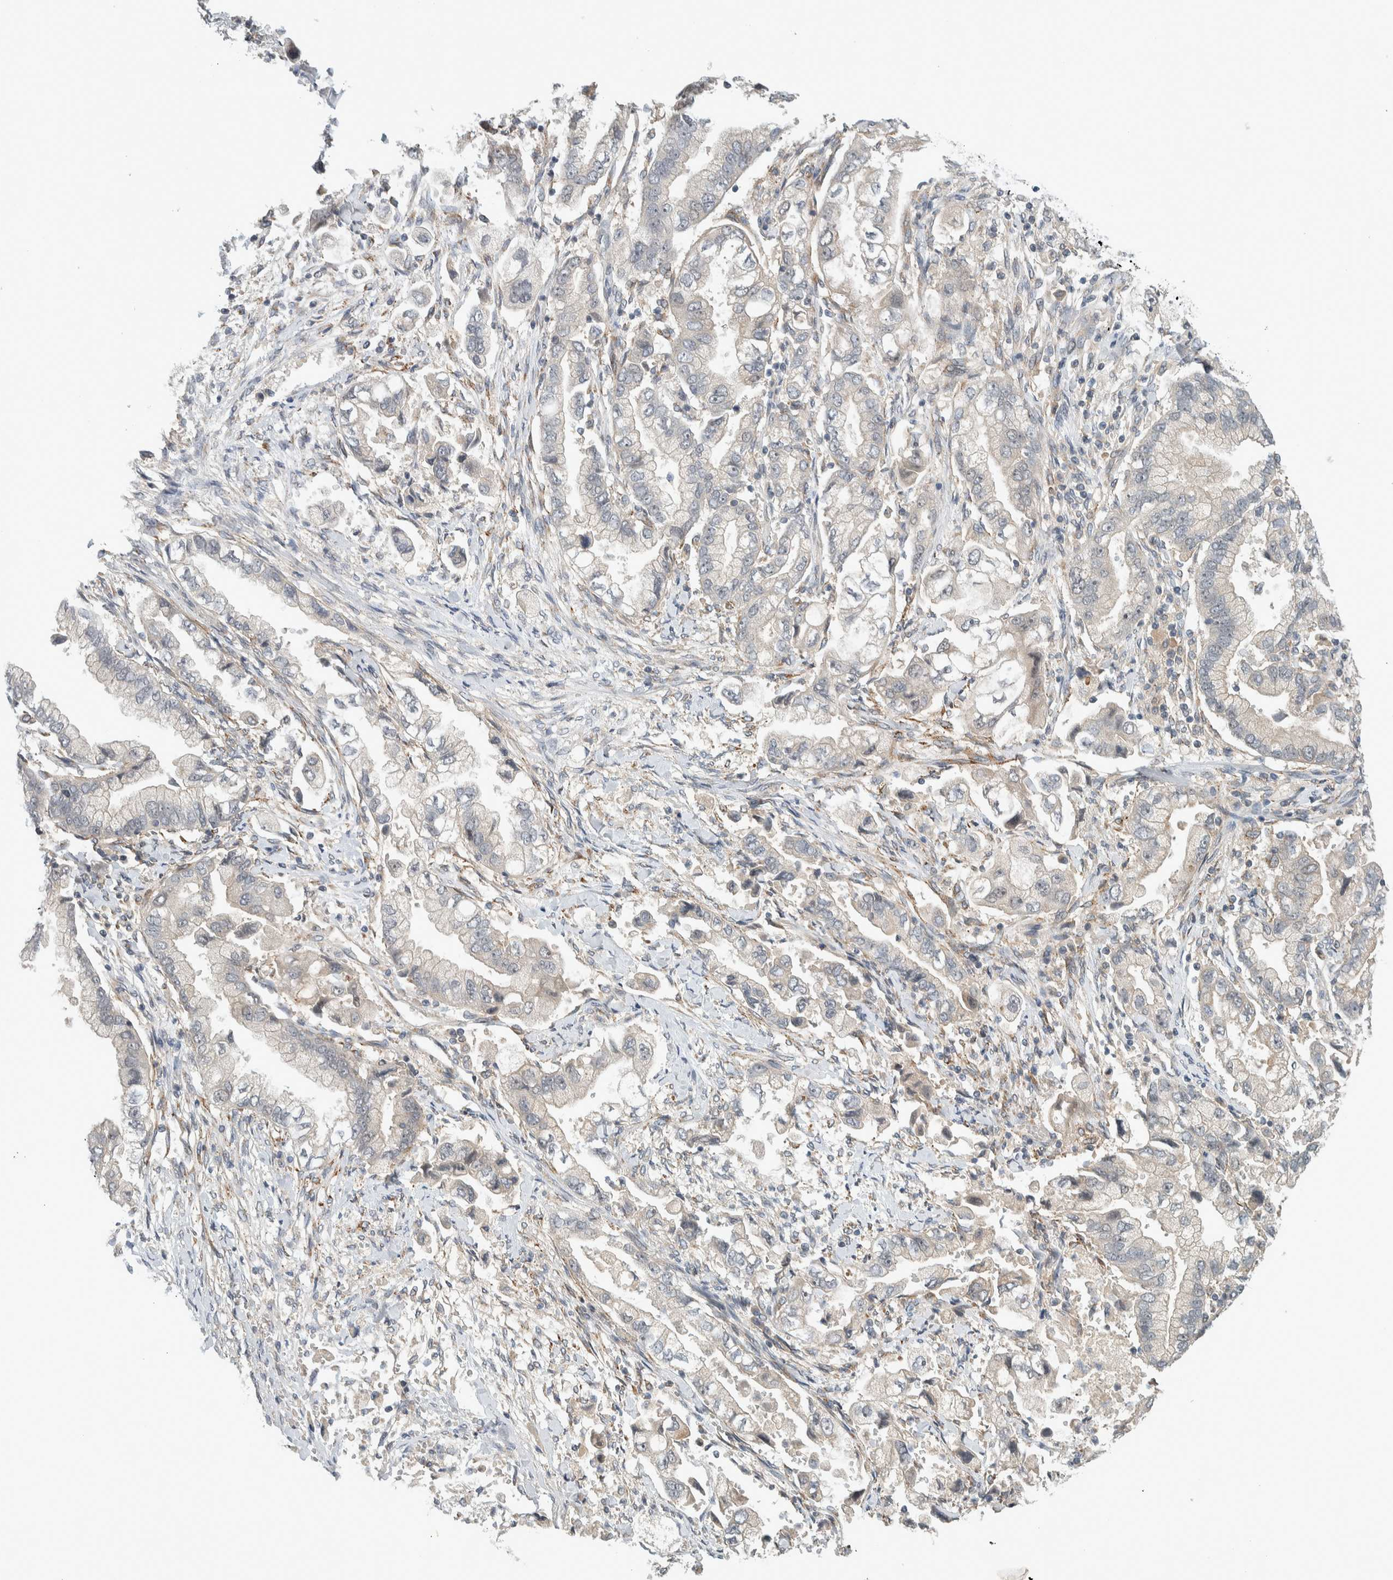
{"staining": {"intensity": "negative", "quantity": "none", "location": "none"}, "tissue": "stomach cancer", "cell_type": "Tumor cells", "image_type": "cancer", "snomed": [{"axis": "morphology", "description": "Normal tissue, NOS"}, {"axis": "morphology", "description": "Adenocarcinoma, NOS"}, {"axis": "topography", "description": "Stomach"}], "caption": "Tumor cells show no significant expression in stomach cancer (adenocarcinoma).", "gene": "MPRIP", "patient": {"sex": "male", "age": 62}}